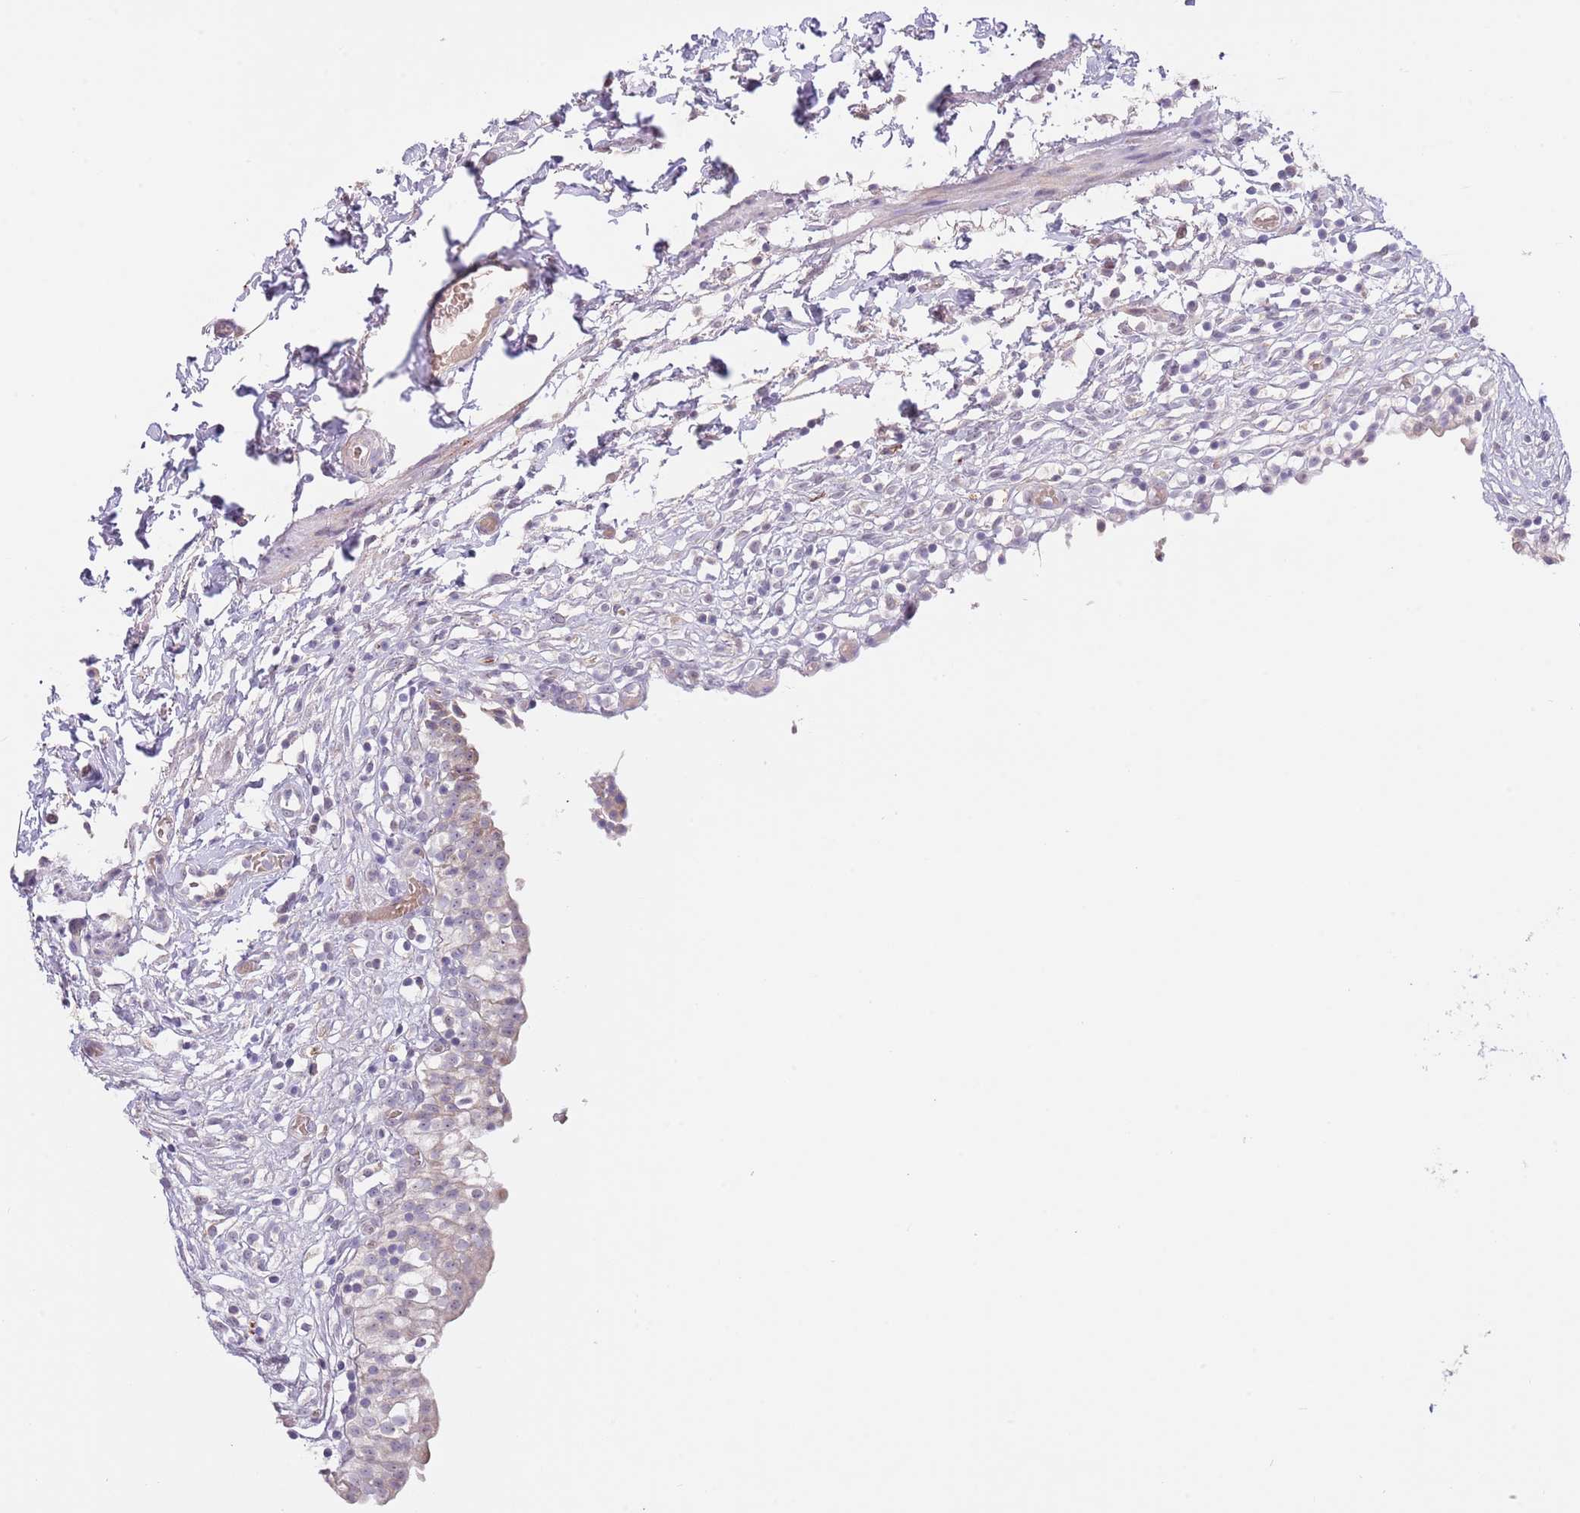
{"staining": {"intensity": "moderate", "quantity": "25%-75%", "location": "cytoplasmic/membranous,nuclear"}, "tissue": "urinary bladder", "cell_type": "Urothelial cells", "image_type": "normal", "snomed": [{"axis": "morphology", "description": "Normal tissue, NOS"}, {"axis": "topography", "description": "Urinary bladder"}, {"axis": "topography", "description": "Peripheral nerve tissue"}], "caption": "Urothelial cells exhibit medium levels of moderate cytoplasmic/membranous,nuclear expression in about 25%-75% of cells in benign urinary bladder.", "gene": "AP1S2", "patient": {"sex": "male", "age": 55}}